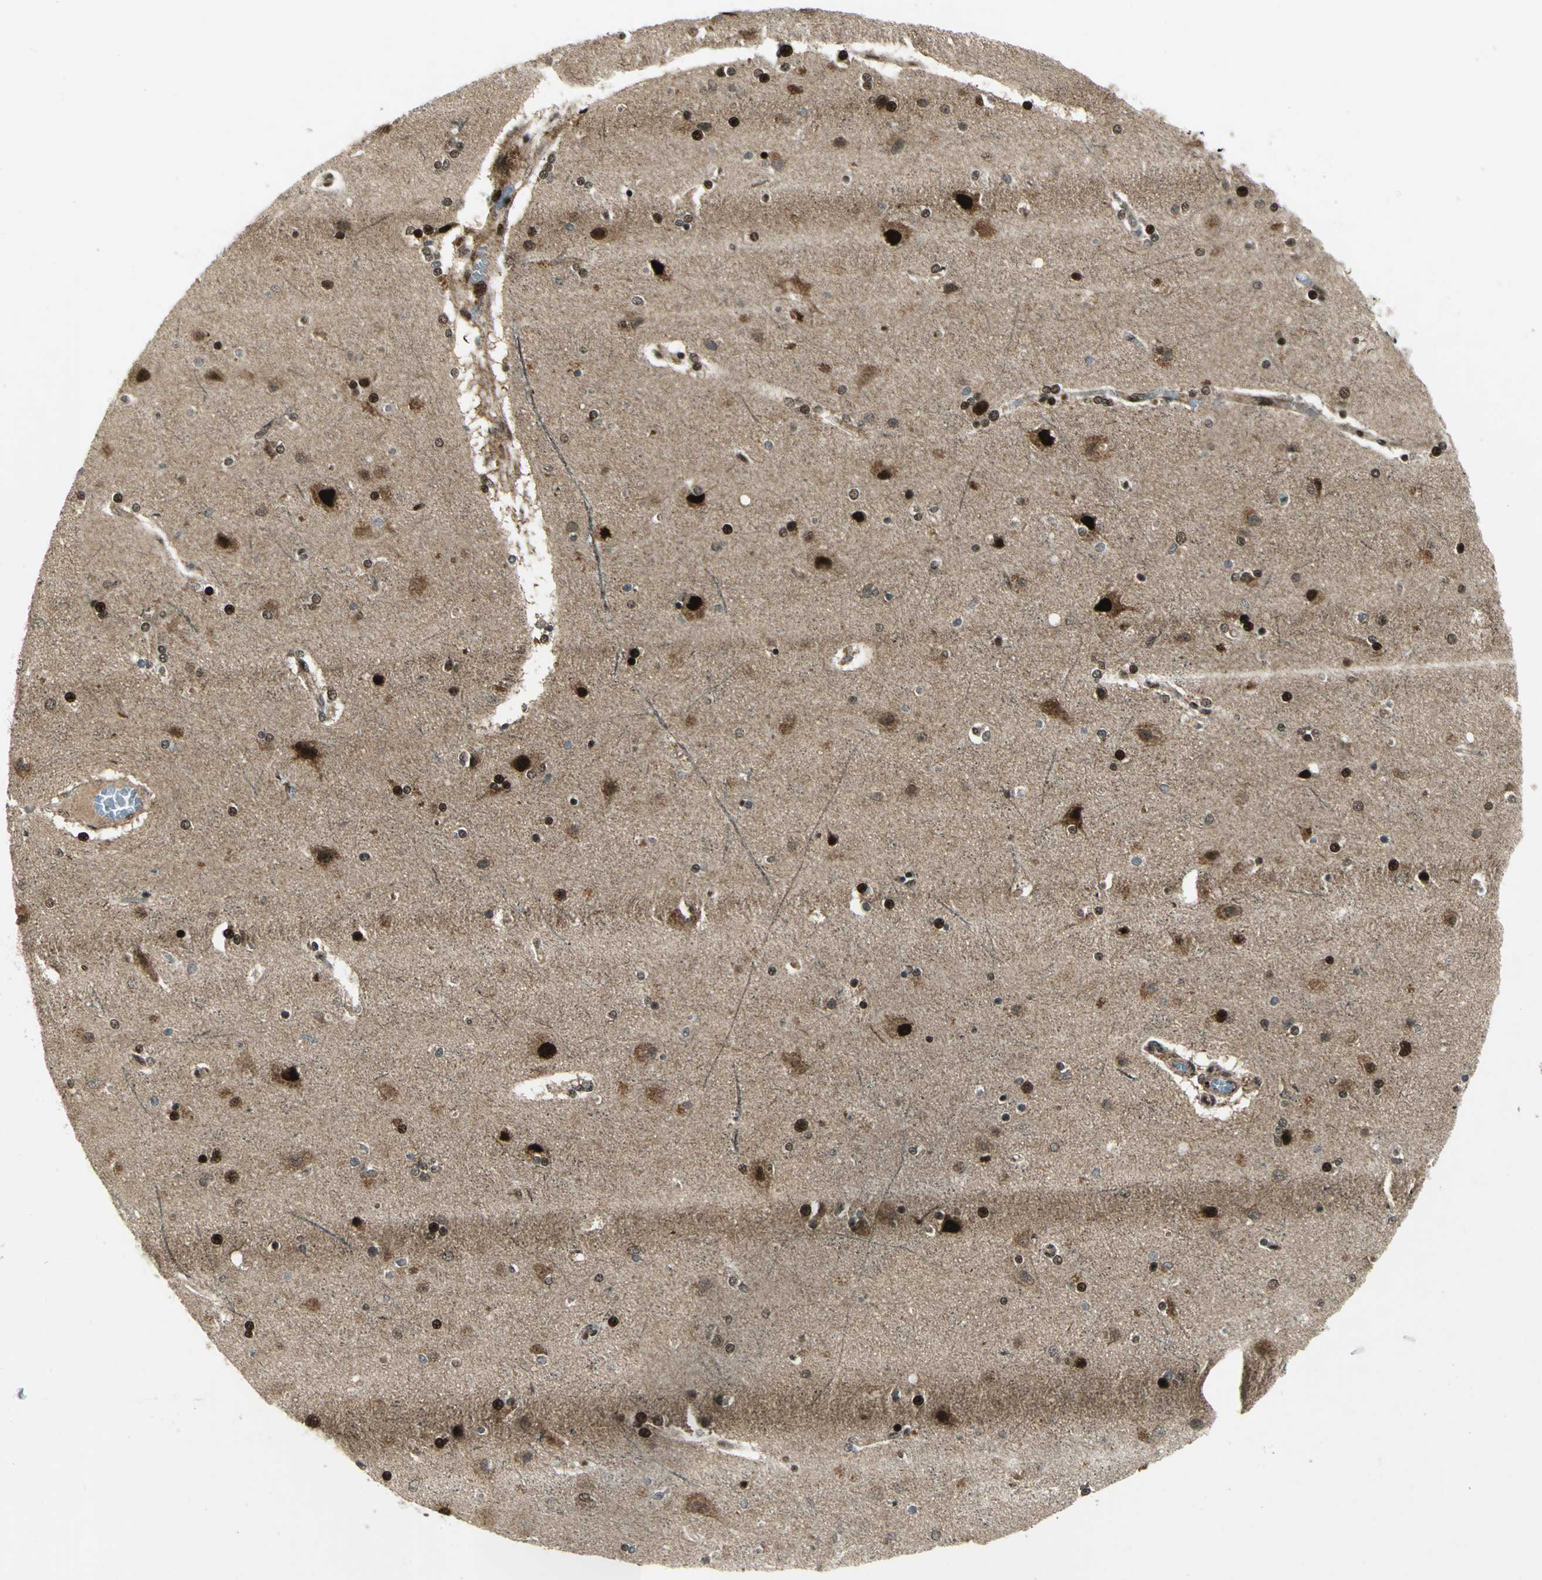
{"staining": {"intensity": "moderate", "quantity": ">75%", "location": "cytoplasmic/membranous,nuclear"}, "tissue": "cerebral cortex", "cell_type": "Endothelial cells", "image_type": "normal", "snomed": [{"axis": "morphology", "description": "Normal tissue, NOS"}, {"axis": "topography", "description": "Cerebral cortex"}], "caption": "Immunohistochemistry of benign human cerebral cortex shows medium levels of moderate cytoplasmic/membranous,nuclear staining in approximately >75% of endothelial cells.", "gene": "COPS5", "patient": {"sex": "female", "age": 54}}